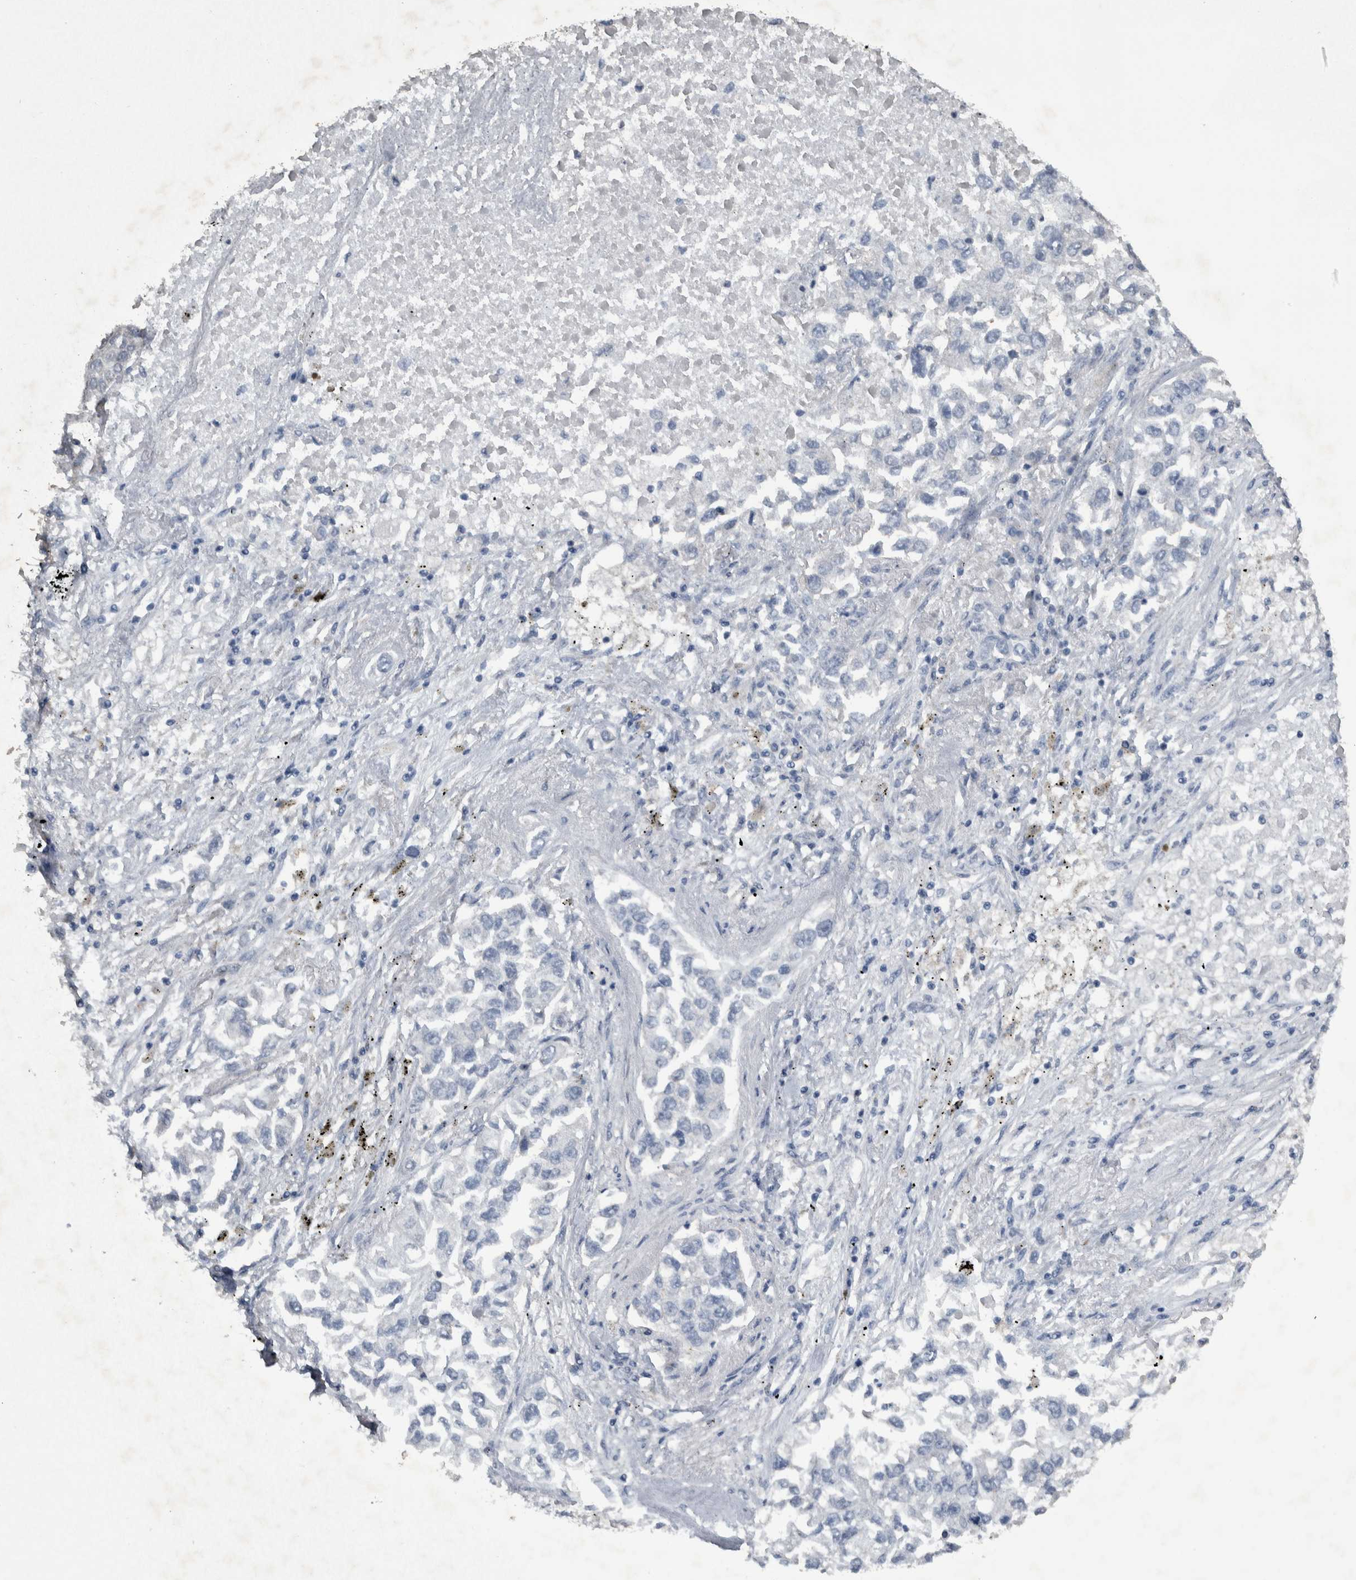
{"staining": {"intensity": "negative", "quantity": "none", "location": "none"}, "tissue": "lung cancer", "cell_type": "Tumor cells", "image_type": "cancer", "snomed": [{"axis": "morphology", "description": "Inflammation, NOS"}, {"axis": "morphology", "description": "Adenocarcinoma, NOS"}, {"axis": "topography", "description": "Lung"}], "caption": "Image shows no significant protein positivity in tumor cells of lung cancer.", "gene": "NT5C2", "patient": {"sex": "male", "age": 63}}